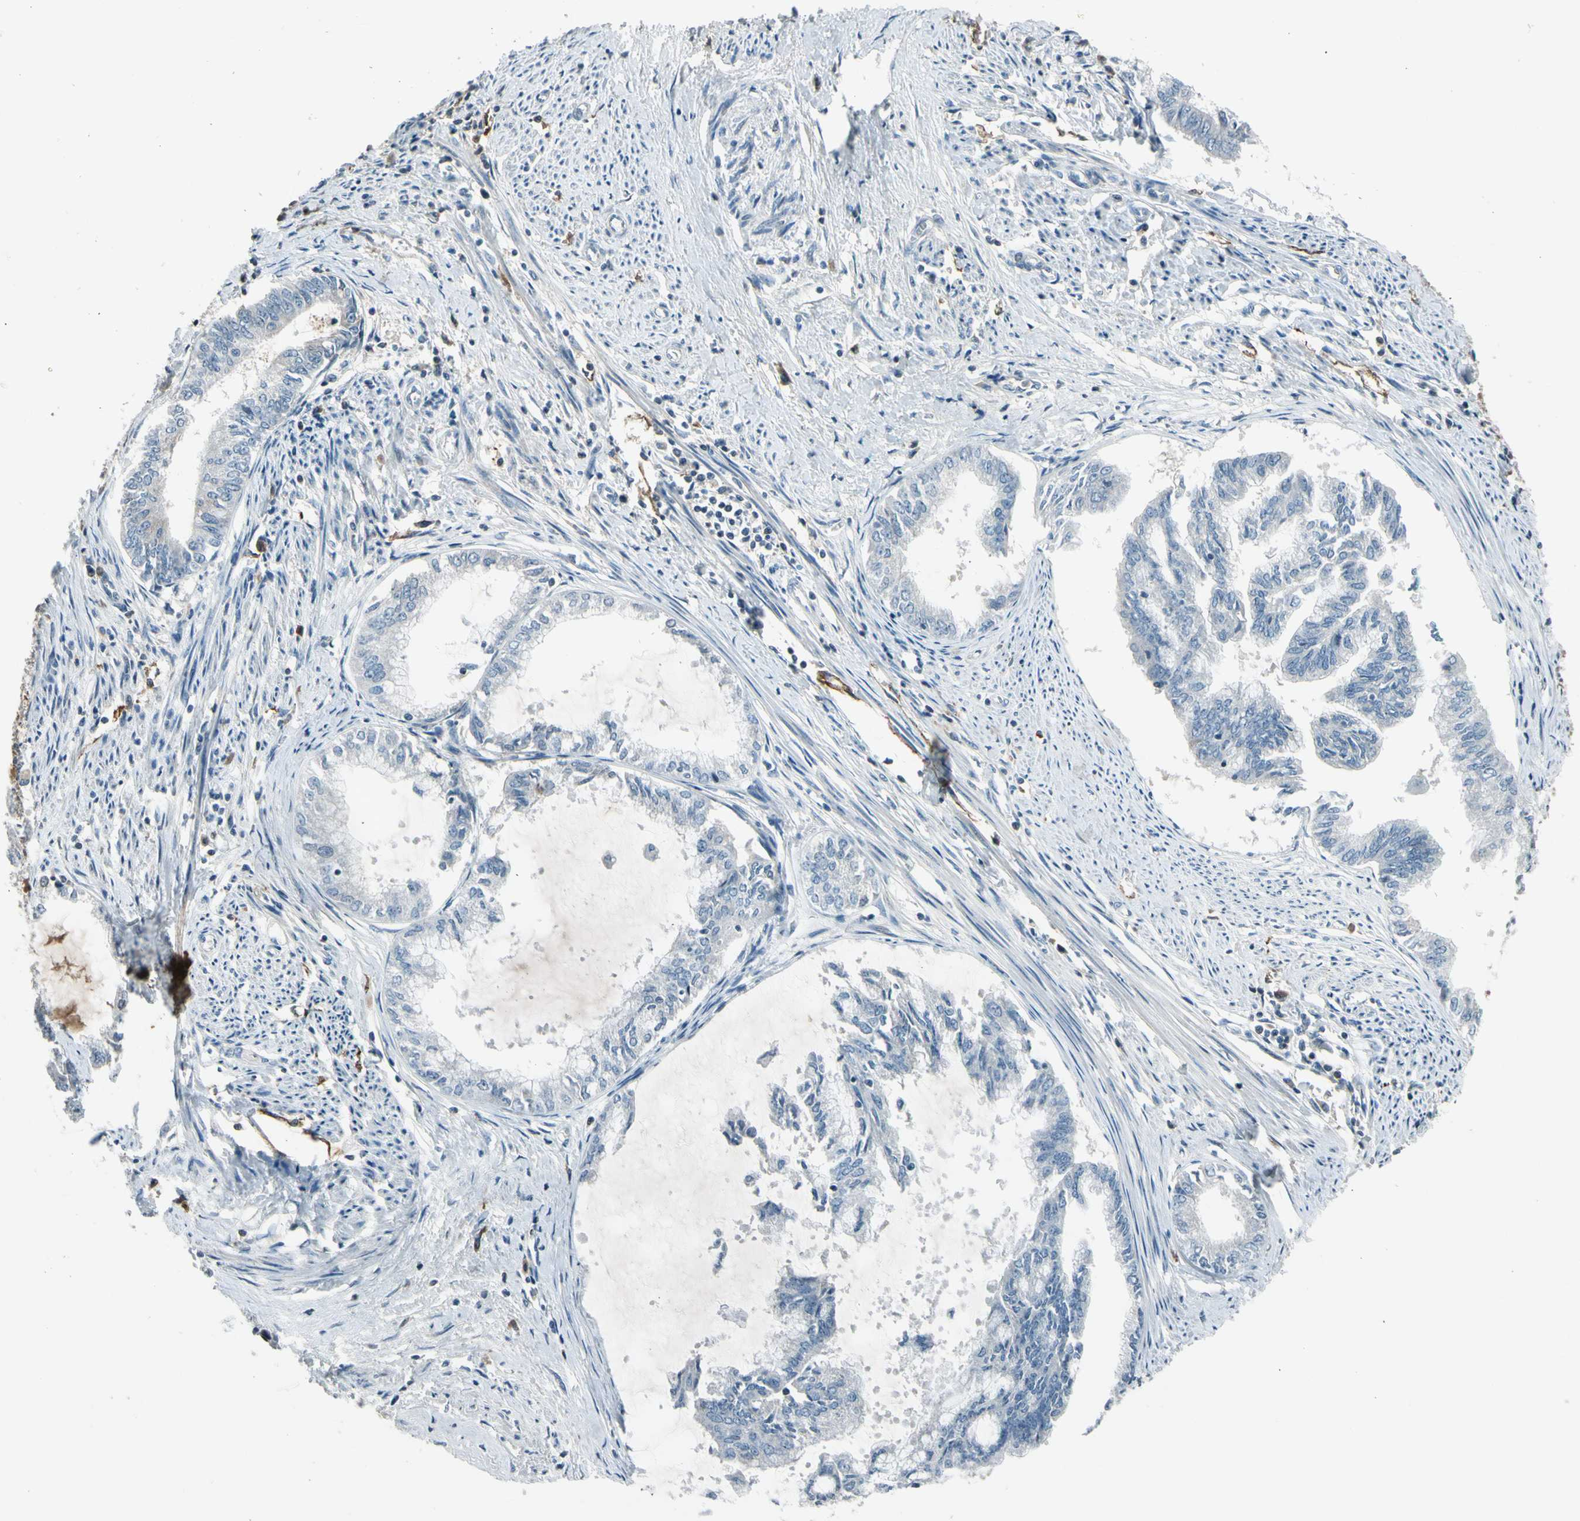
{"staining": {"intensity": "negative", "quantity": "none", "location": "none"}, "tissue": "endometrial cancer", "cell_type": "Tumor cells", "image_type": "cancer", "snomed": [{"axis": "morphology", "description": "Adenocarcinoma, NOS"}, {"axis": "topography", "description": "Endometrium"}], "caption": "High power microscopy photomicrograph of an IHC histopathology image of endometrial cancer, revealing no significant staining in tumor cells.", "gene": "PDPN", "patient": {"sex": "female", "age": 86}}